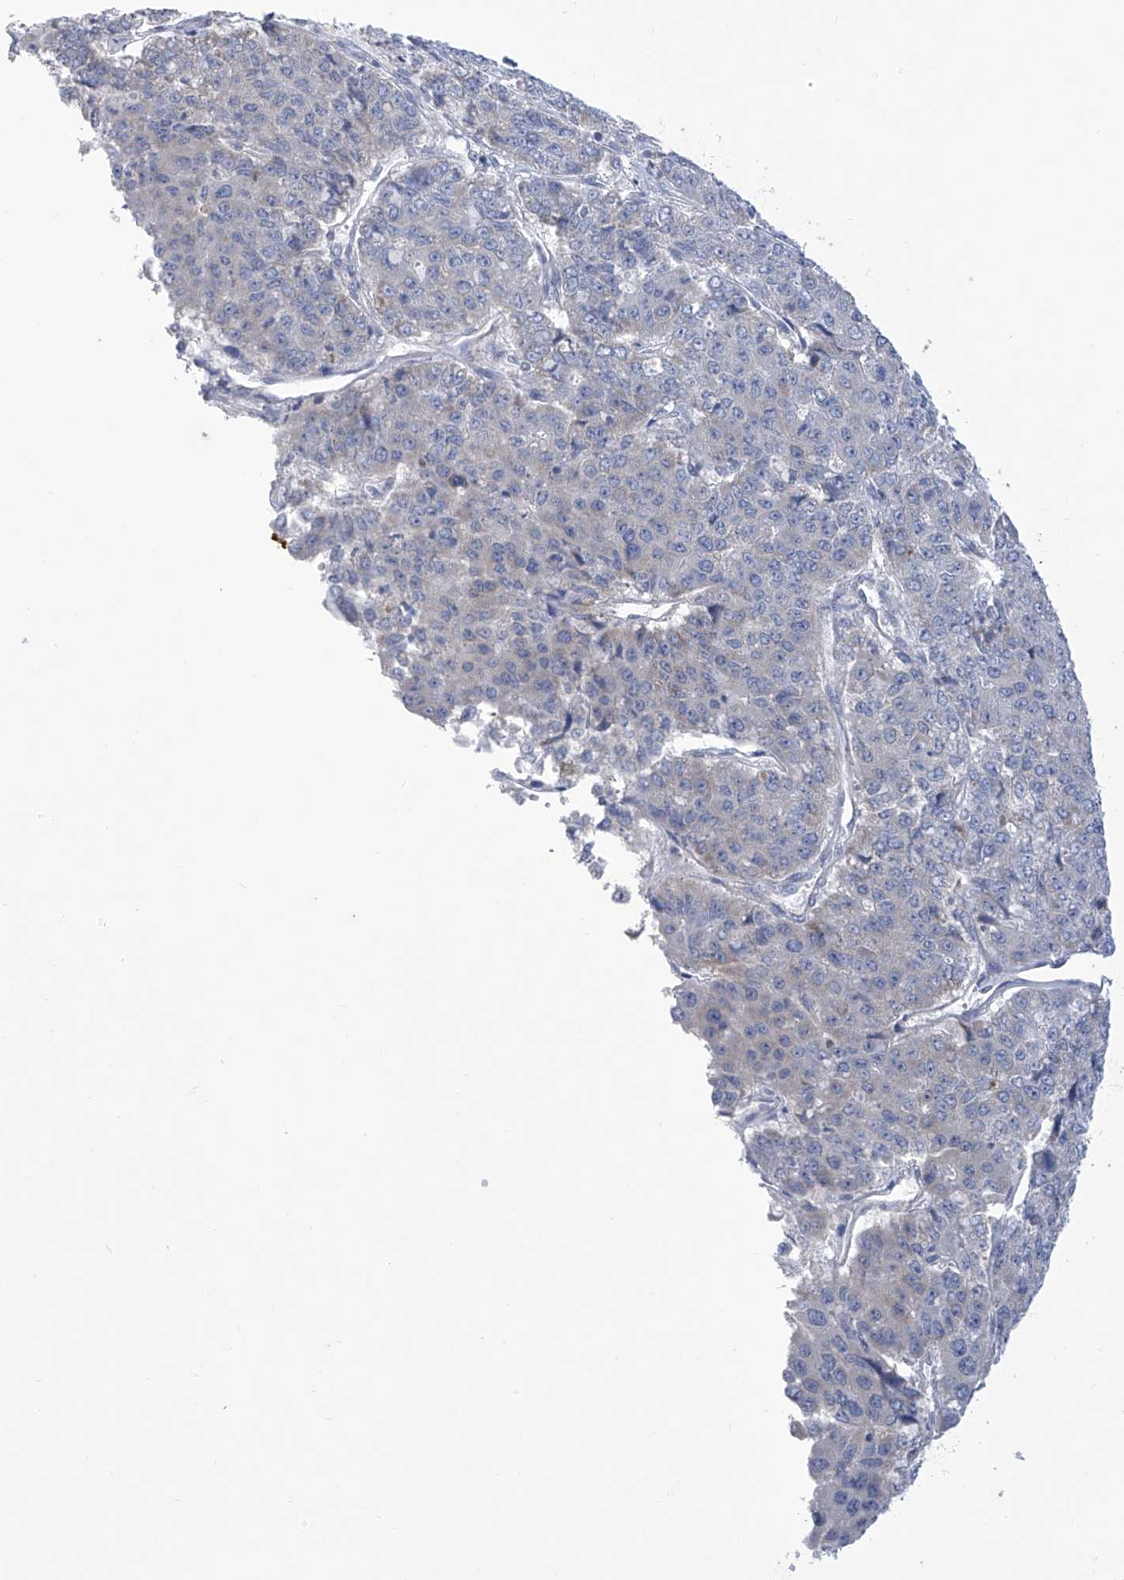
{"staining": {"intensity": "negative", "quantity": "none", "location": "none"}, "tissue": "pancreatic cancer", "cell_type": "Tumor cells", "image_type": "cancer", "snomed": [{"axis": "morphology", "description": "Adenocarcinoma, NOS"}, {"axis": "topography", "description": "Pancreas"}], "caption": "Protein analysis of pancreatic cancer (adenocarcinoma) shows no significant staining in tumor cells.", "gene": "SLCO4A1", "patient": {"sex": "male", "age": 50}}